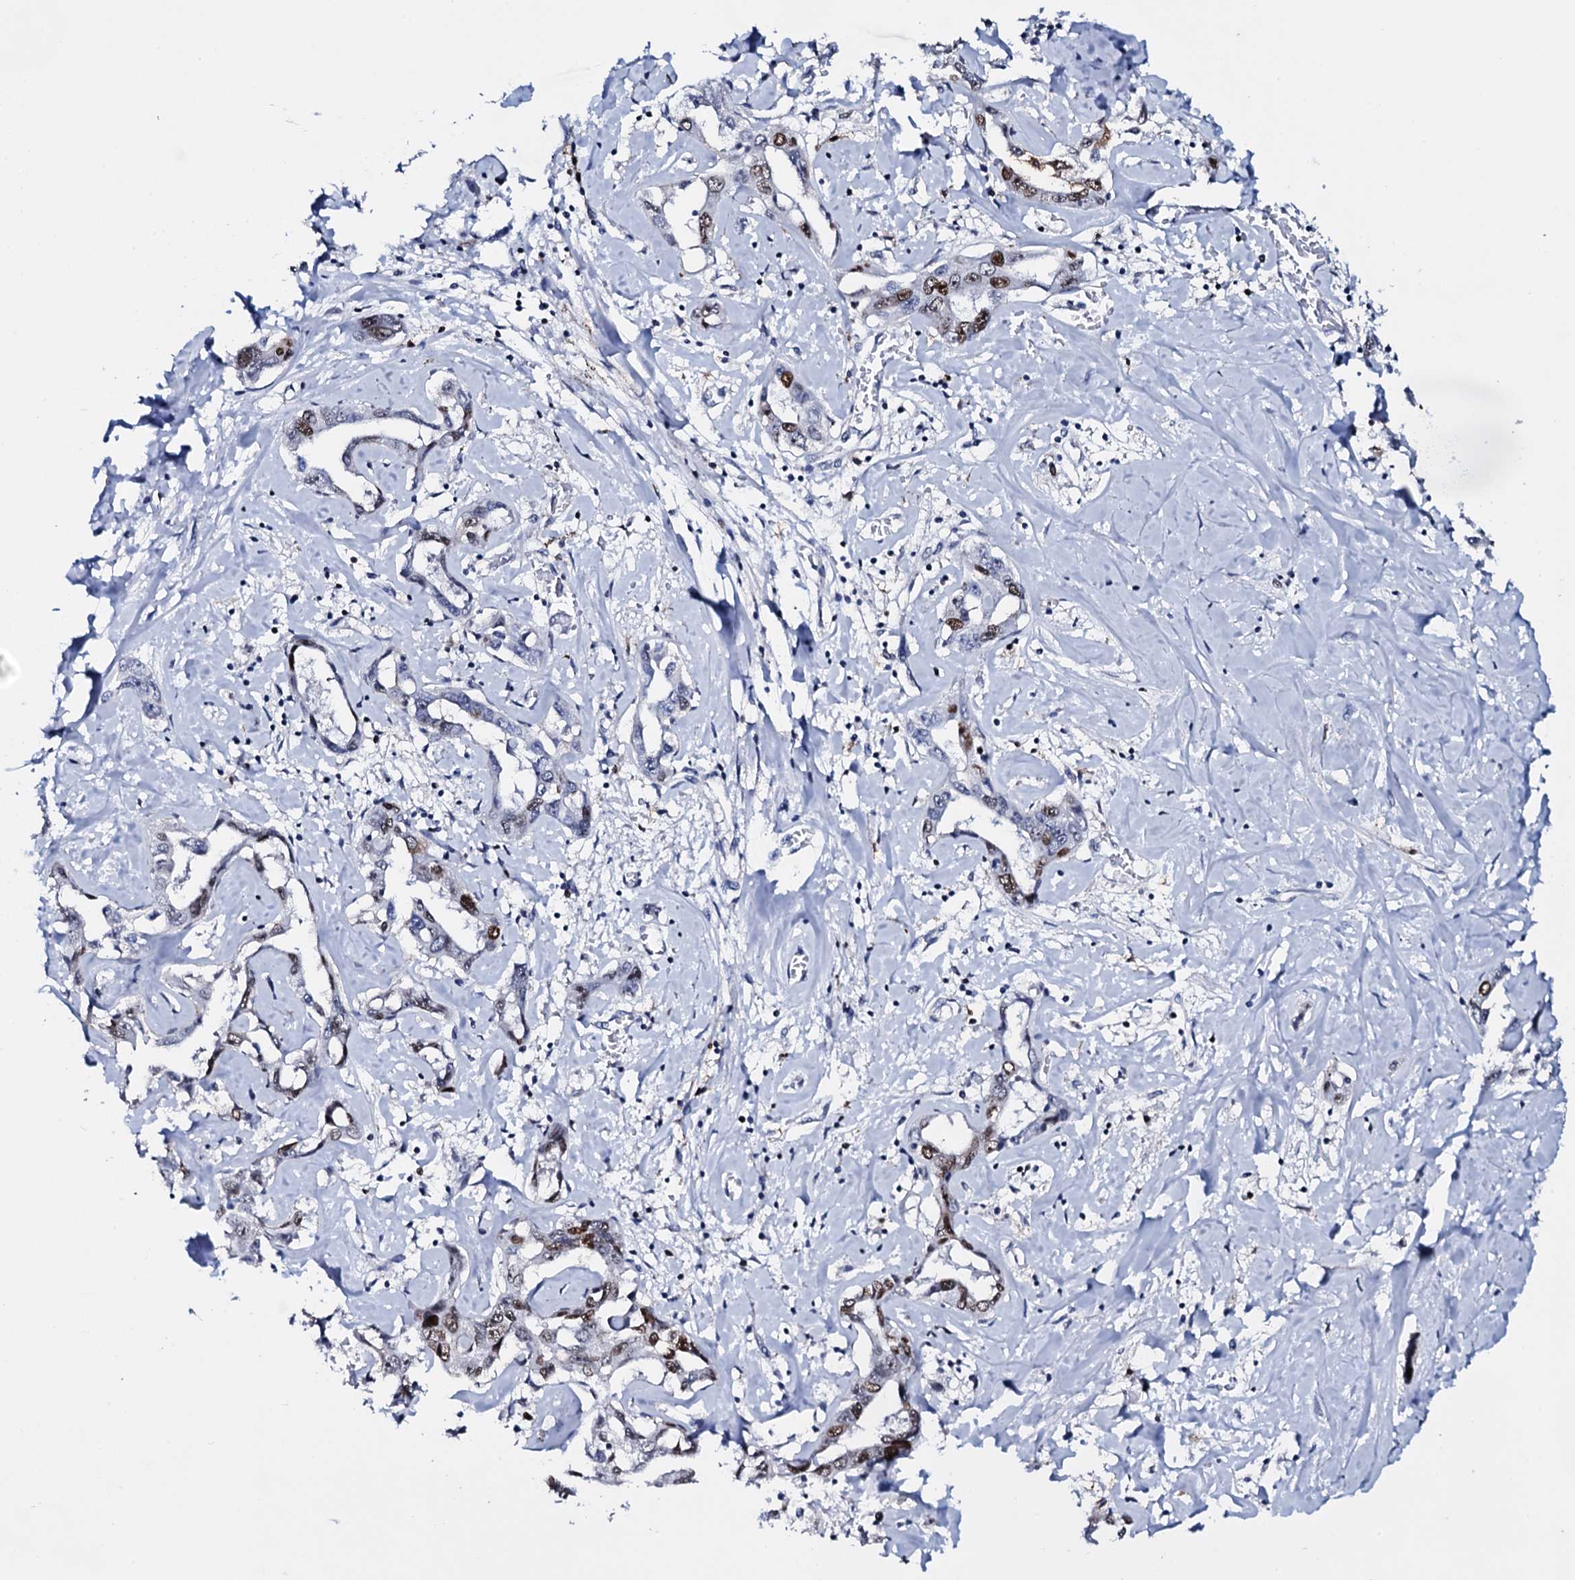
{"staining": {"intensity": "moderate", "quantity": "25%-75%", "location": "nuclear"}, "tissue": "liver cancer", "cell_type": "Tumor cells", "image_type": "cancer", "snomed": [{"axis": "morphology", "description": "Cholangiocarcinoma"}, {"axis": "topography", "description": "Liver"}], "caption": "Cholangiocarcinoma (liver) tissue demonstrates moderate nuclear expression in about 25%-75% of tumor cells (IHC, brightfield microscopy, high magnification).", "gene": "NPM2", "patient": {"sex": "male", "age": 59}}